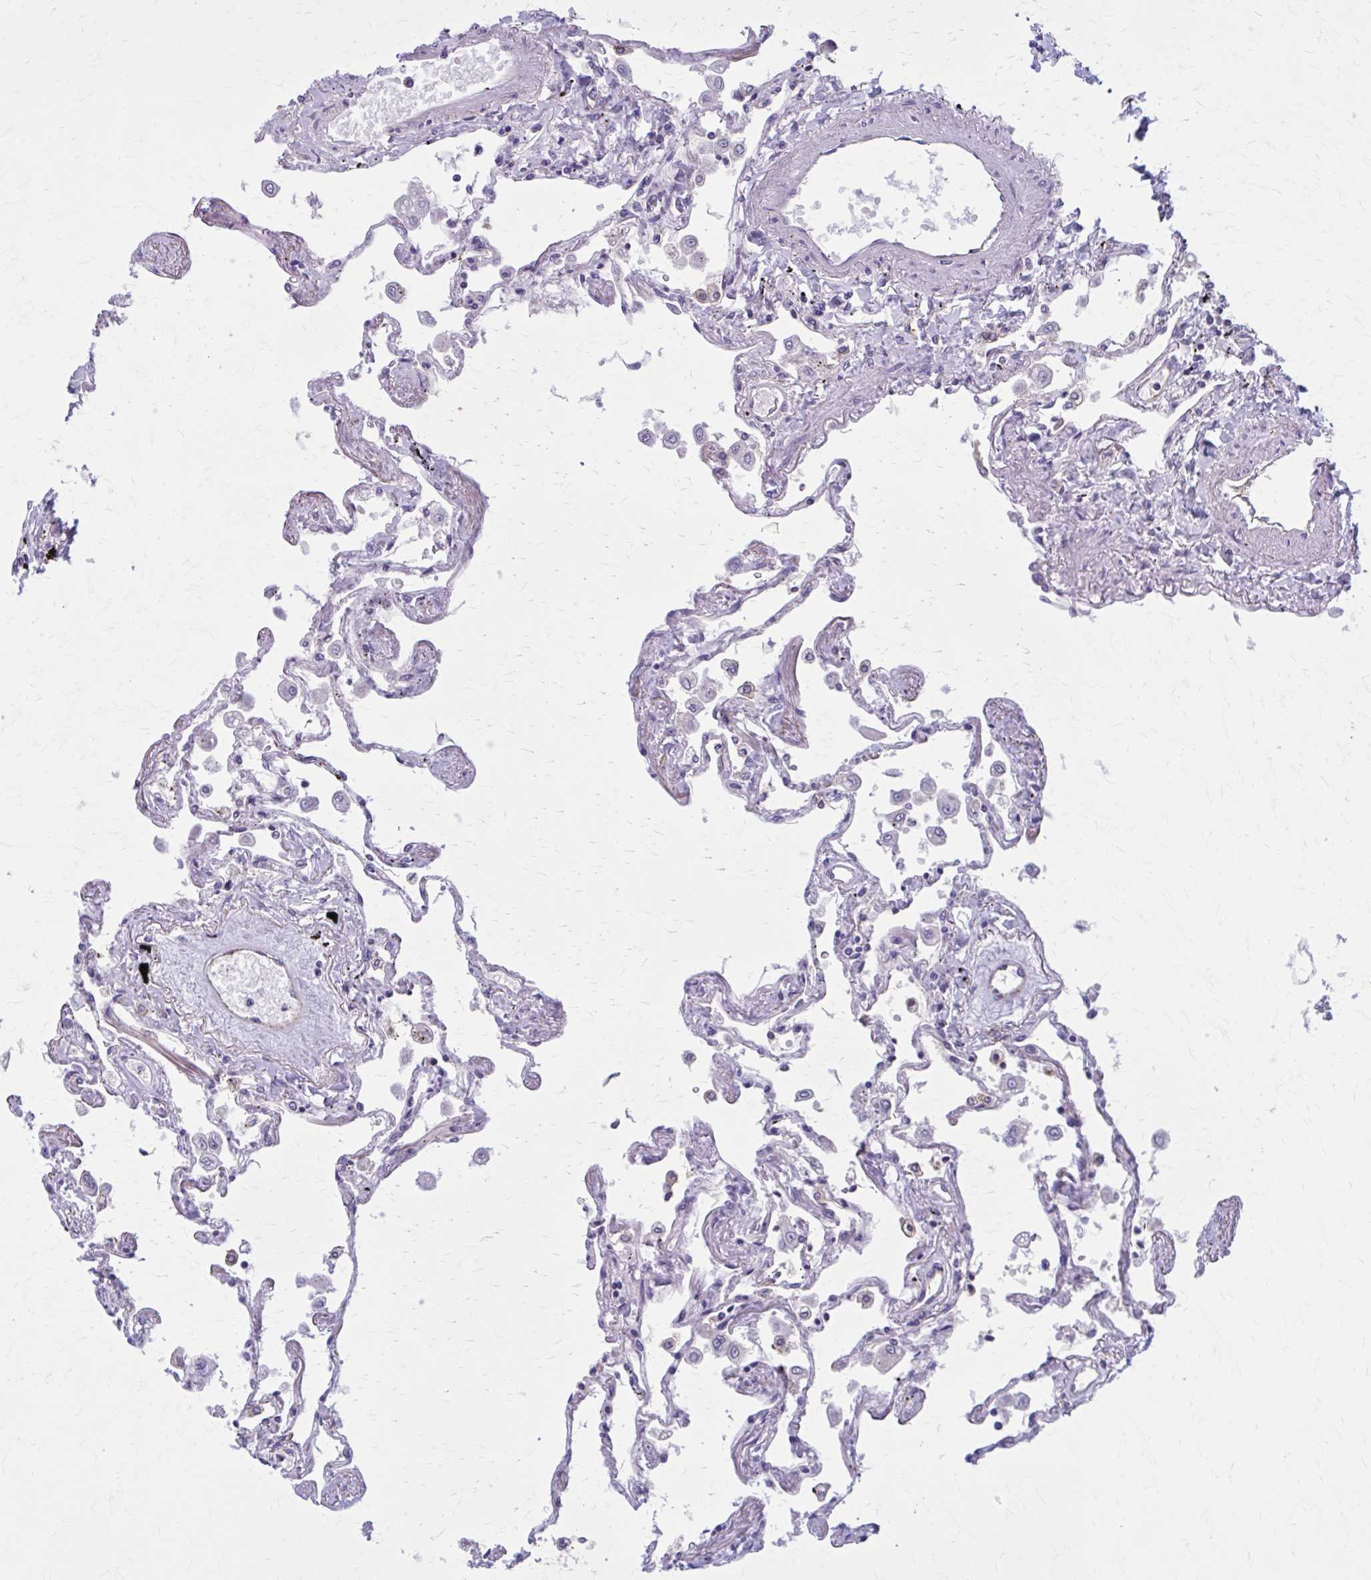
{"staining": {"intensity": "moderate", "quantity": "<25%", "location": "cytoplasmic/membranous"}, "tissue": "lung", "cell_type": "Alveolar cells", "image_type": "normal", "snomed": [{"axis": "morphology", "description": "Normal tissue, NOS"}, {"axis": "morphology", "description": "Adenocarcinoma, NOS"}, {"axis": "topography", "description": "Cartilage tissue"}, {"axis": "topography", "description": "Lung"}], "caption": "Human lung stained with a brown dye displays moderate cytoplasmic/membranous positive staining in about <25% of alveolar cells.", "gene": "ZDHHC7", "patient": {"sex": "female", "age": 67}}